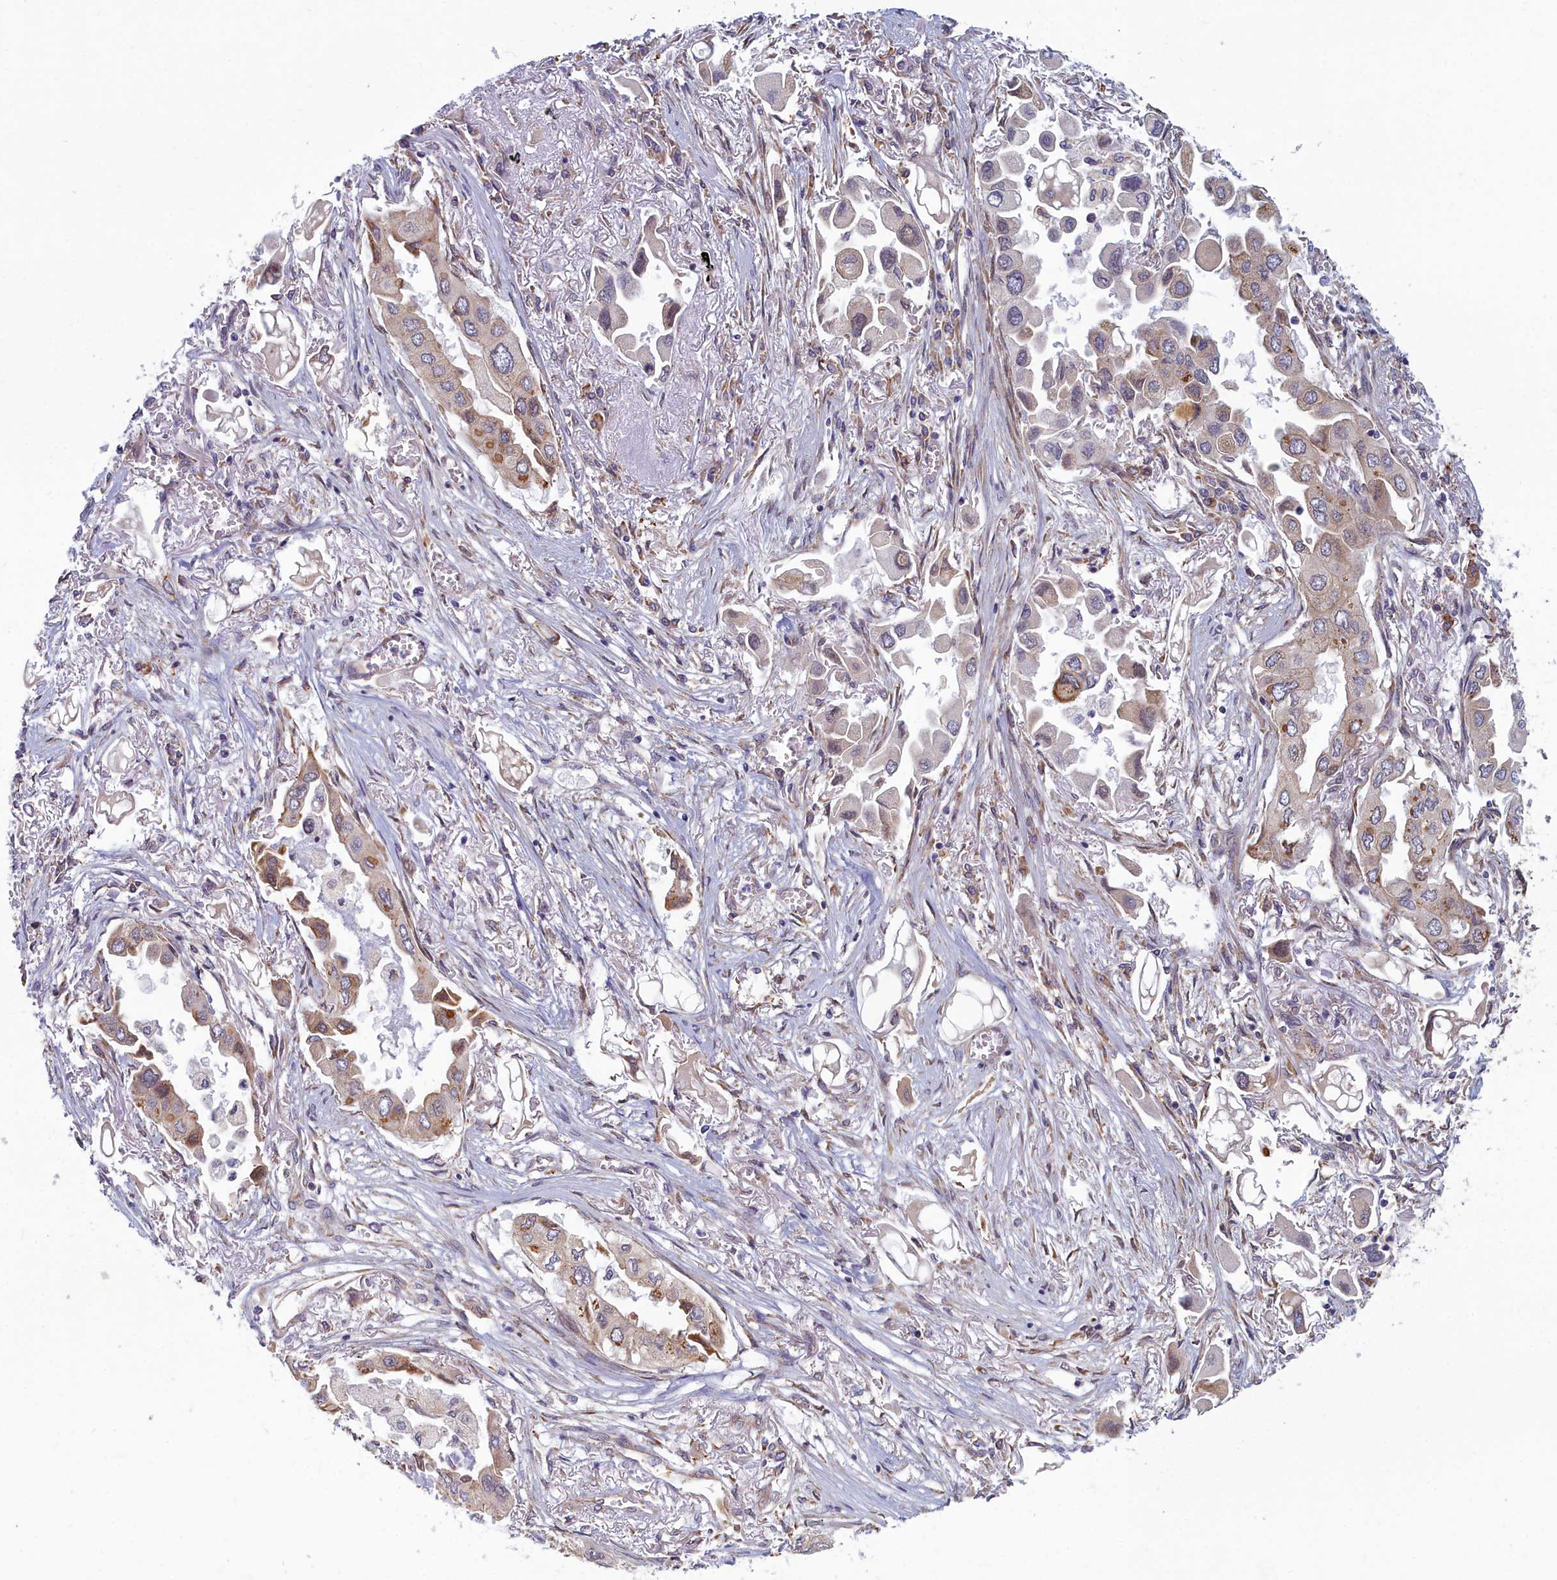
{"staining": {"intensity": "weak", "quantity": "25%-75%", "location": "cytoplasmic/membranous"}, "tissue": "lung cancer", "cell_type": "Tumor cells", "image_type": "cancer", "snomed": [{"axis": "morphology", "description": "Adenocarcinoma, NOS"}, {"axis": "topography", "description": "Lung"}], "caption": "IHC (DAB) staining of human lung cancer (adenocarcinoma) reveals weak cytoplasmic/membranous protein staining in about 25%-75% of tumor cells. Nuclei are stained in blue.", "gene": "MAK16", "patient": {"sex": "female", "age": 76}}